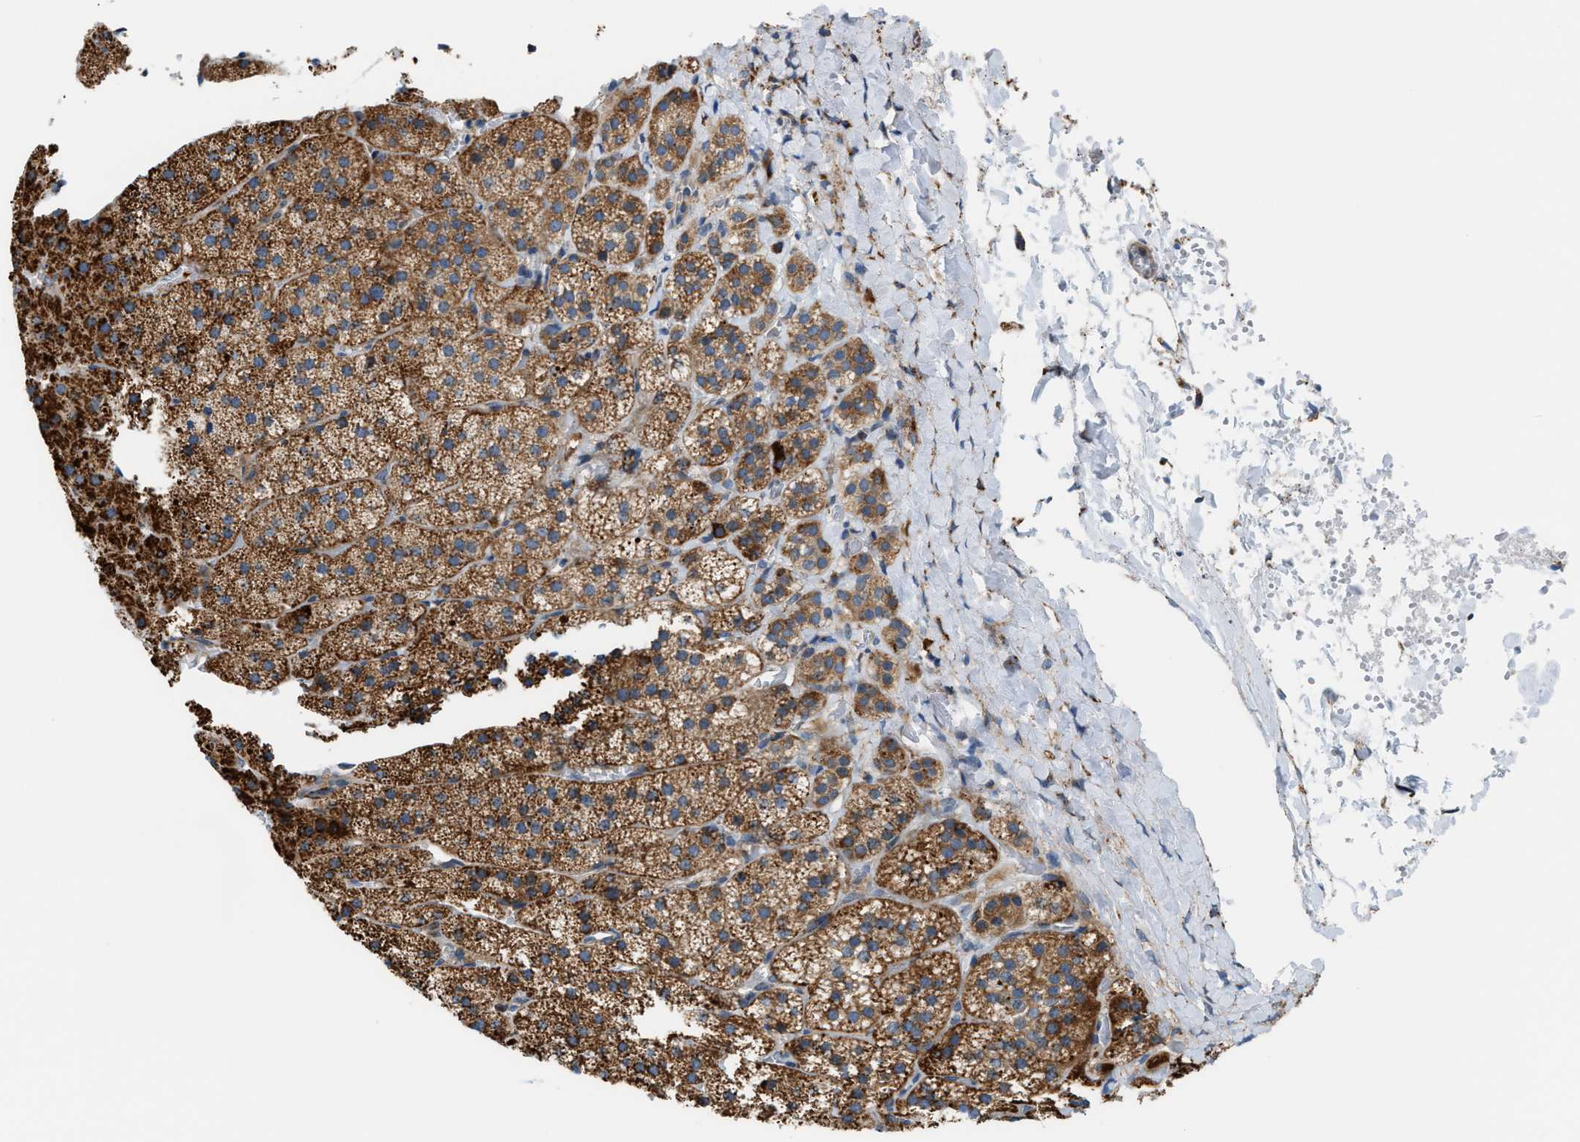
{"staining": {"intensity": "strong", "quantity": ">75%", "location": "cytoplasmic/membranous"}, "tissue": "adrenal gland", "cell_type": "Glandular cells", "image_type": "normal", "snomed": [{"axis": "morphology", "description": "Normal tissue, NOS"}, {"axis": "topography", "description": "Adrenal gland"}], "caption": "Benign adrenal gland was stained to show a protein in brown. There is high levels of strong cytoplasmic/membranous expression in about >75% of glandular cells.", "gene": "PDCL", "patient": {"sex": "female", "age": 44}}